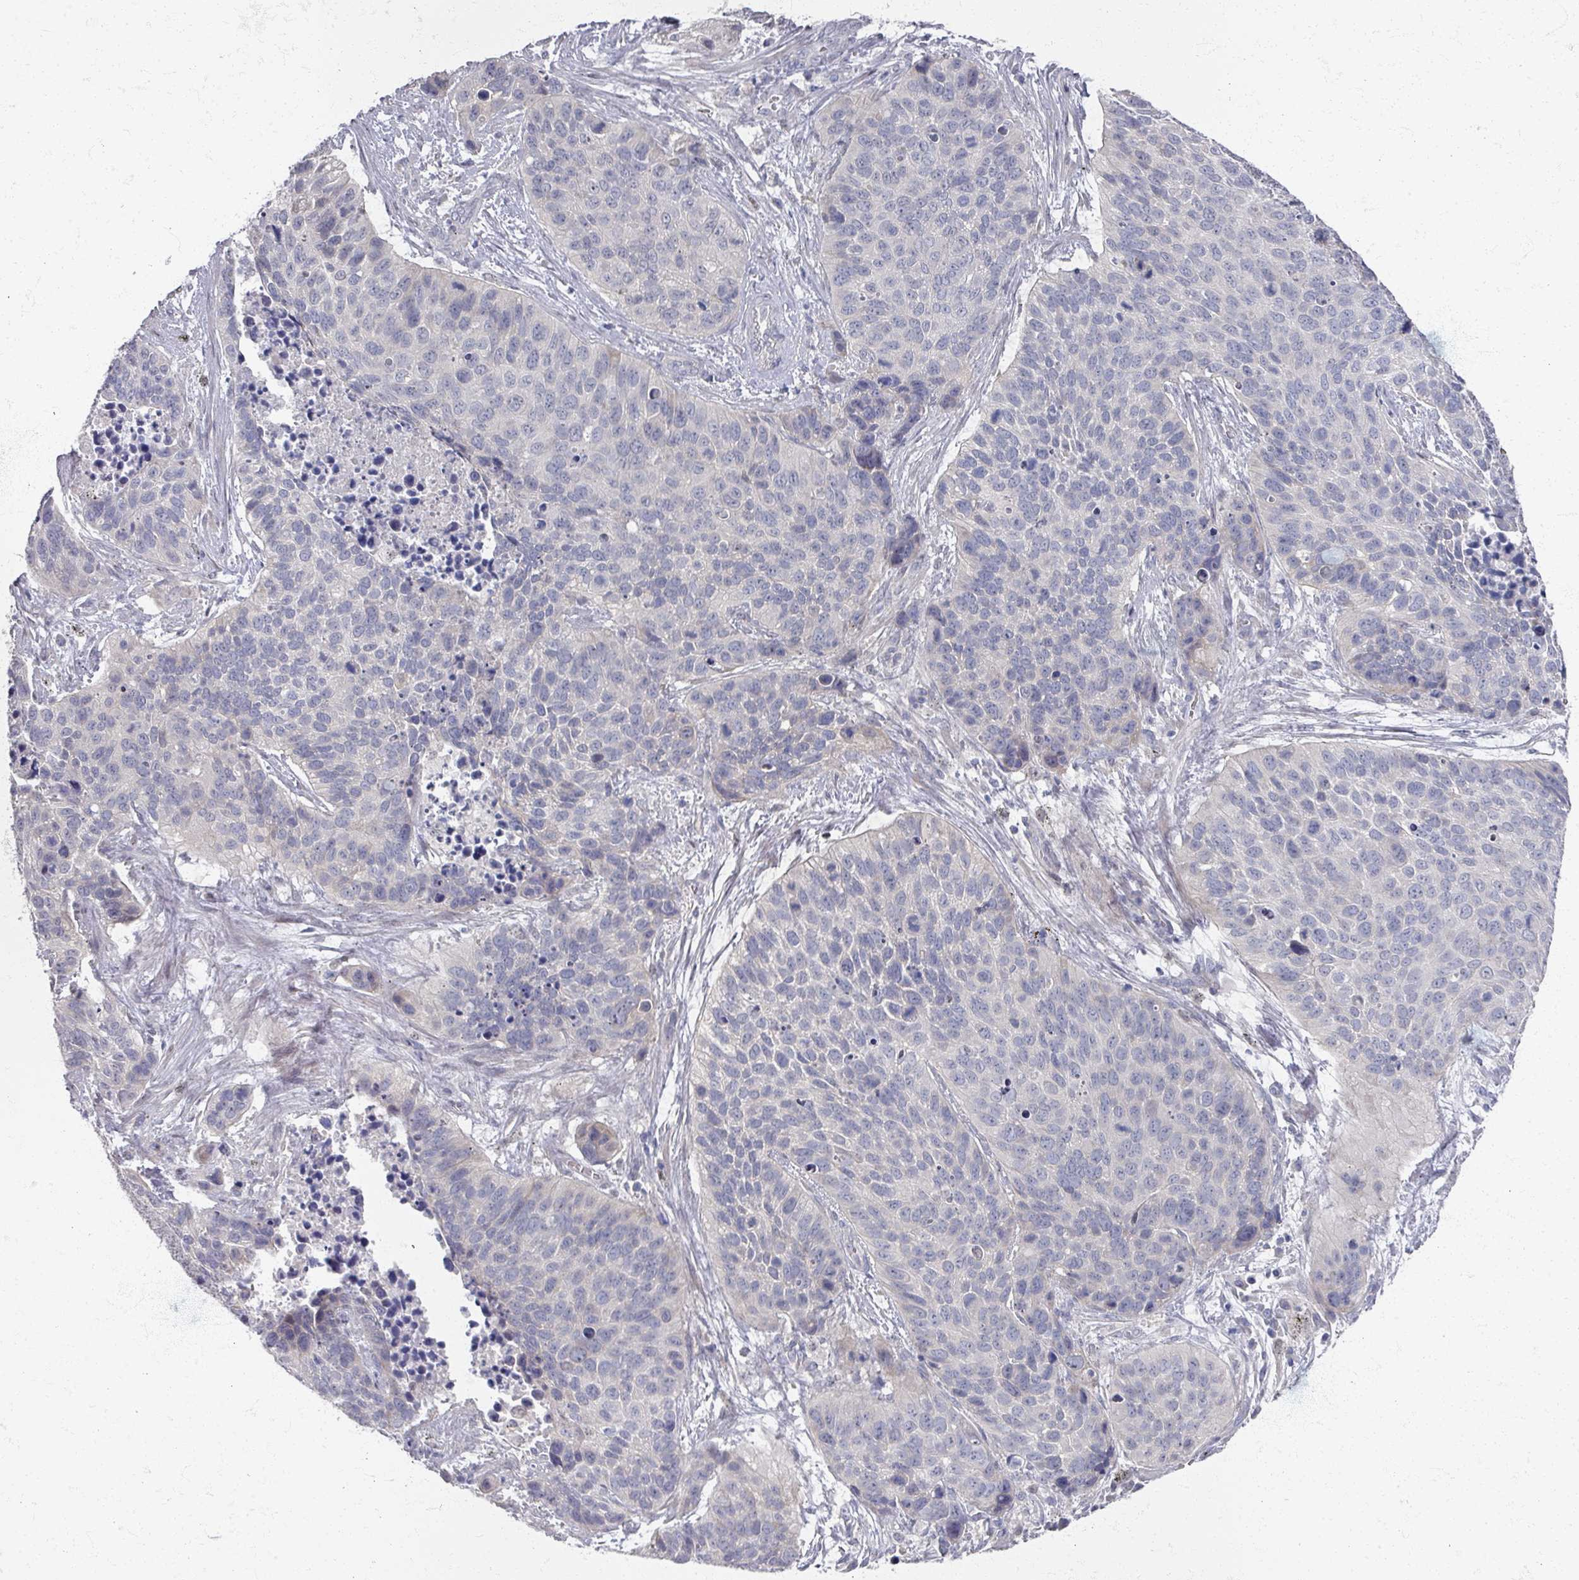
{"staining": {"intensity": "negative", "quantity": "none", "location": "none"}, "tissue": "lung cancer", "cell_type": "Tumor cells", "image_type": "cancer", "snomed": [{"axis": "morphology", "description": "Squamous cell carcinoma, NOS"}, {"axis": "topography", "description": "Lung"}], "caption": "A micrograph of lung squamous cell carcinoma stained for a protein demonstrates no brown staining in tumor cells.", "gene": "TTYH3", "patient": {"sex": "male", "age": 62}}